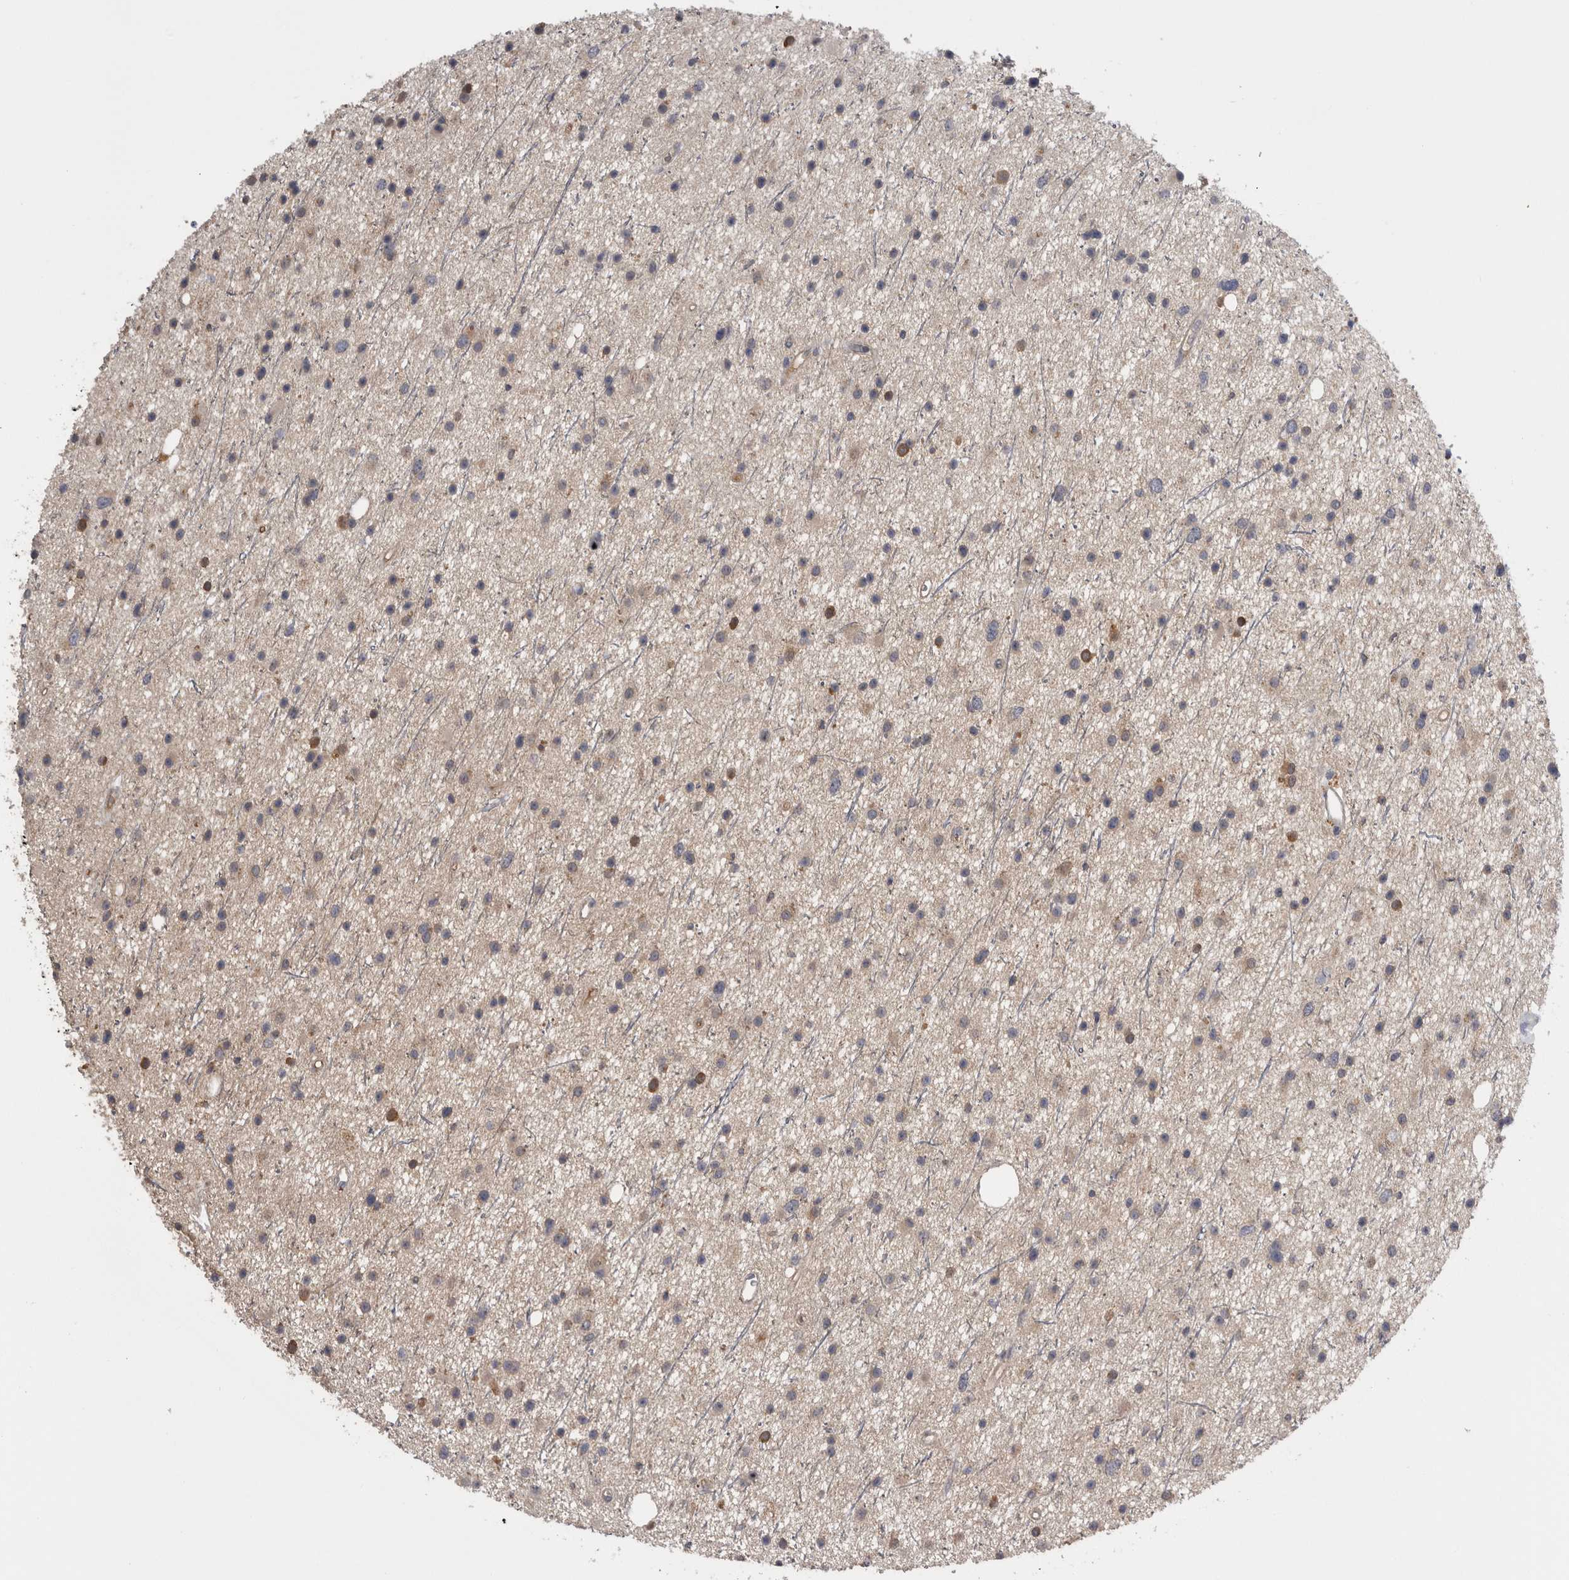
{"staining": {"intensity": "moderate", "quantity": "<25%", "location": "cytoplasmic/membranous"}, "tissue": "glioma", "cell_type": "Tumor cells", "image_type": "cancer", "snomed": [{"axis": "morphology", "description": "Glioma, malignant, Low grade"}, {"axis": "topography", "description": "Cerebral cortex"}], "caption": "Malignant glioma (low-grade) stained for a protein (brown) reveals moderate cytoplasmic/membranous positive staining in about <25% of tumor cells.", "gene": "TMED7", "patient": {"sex": "female", "age": 39}}